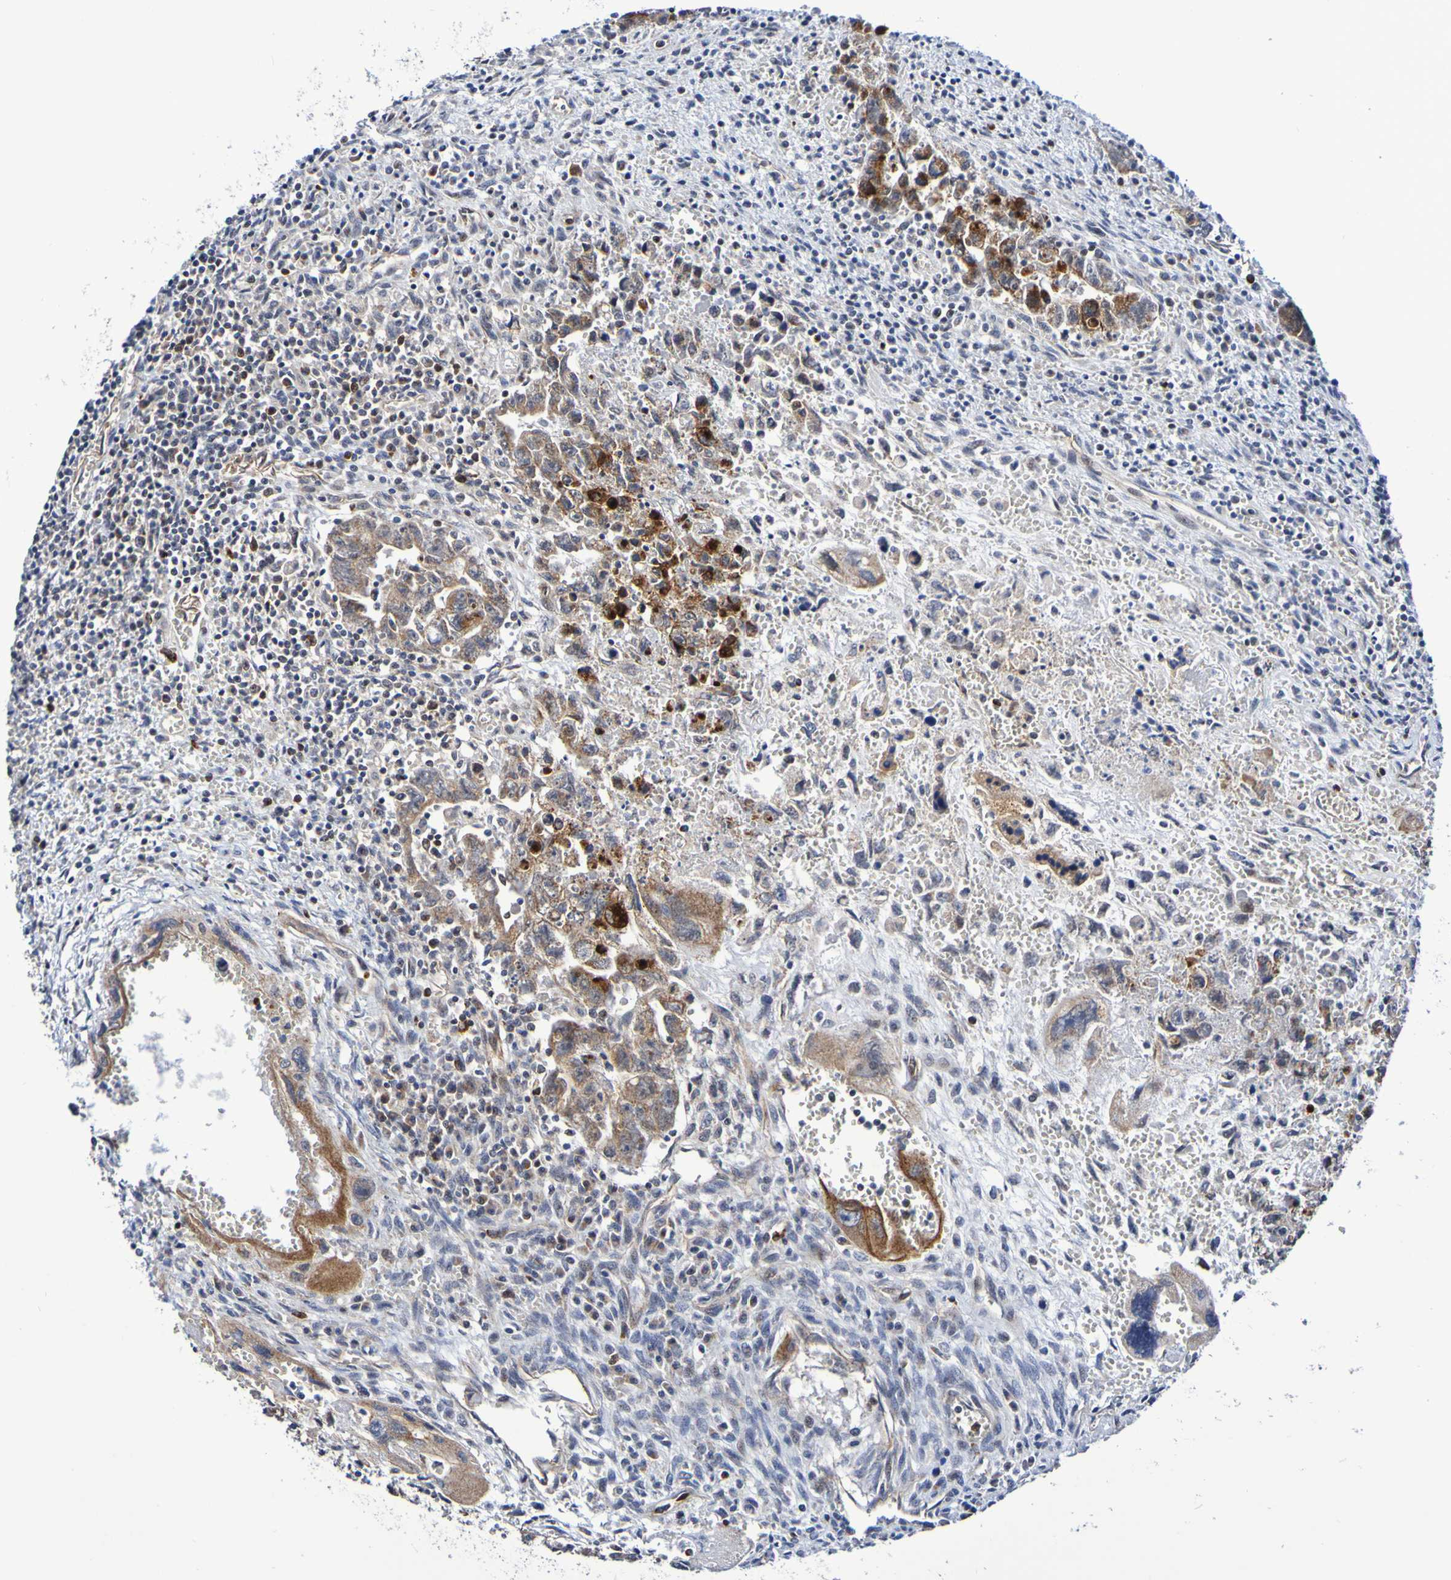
{"staining": {"intensity": "weak", "quantity": ">75%", "location": "cytoplasmic/membranous"}, "tissue": "testis cancer", "cell_type": "Tumor cells", "image_type": "cancer", "snomed": [{"axis": "morphology", "description": "Carcinoma, Embryonal, NOS"}, {"axis": "topography", "description": "Testis"}], "caption": "IHC of human testis cancer (embryonal carcinoma) exhibits low levels of weak cytoplasmic/membranous expression in about >75% of tumor cells.", "gene": "GJB1", "patient": {"sex": "male", "age": 28}}